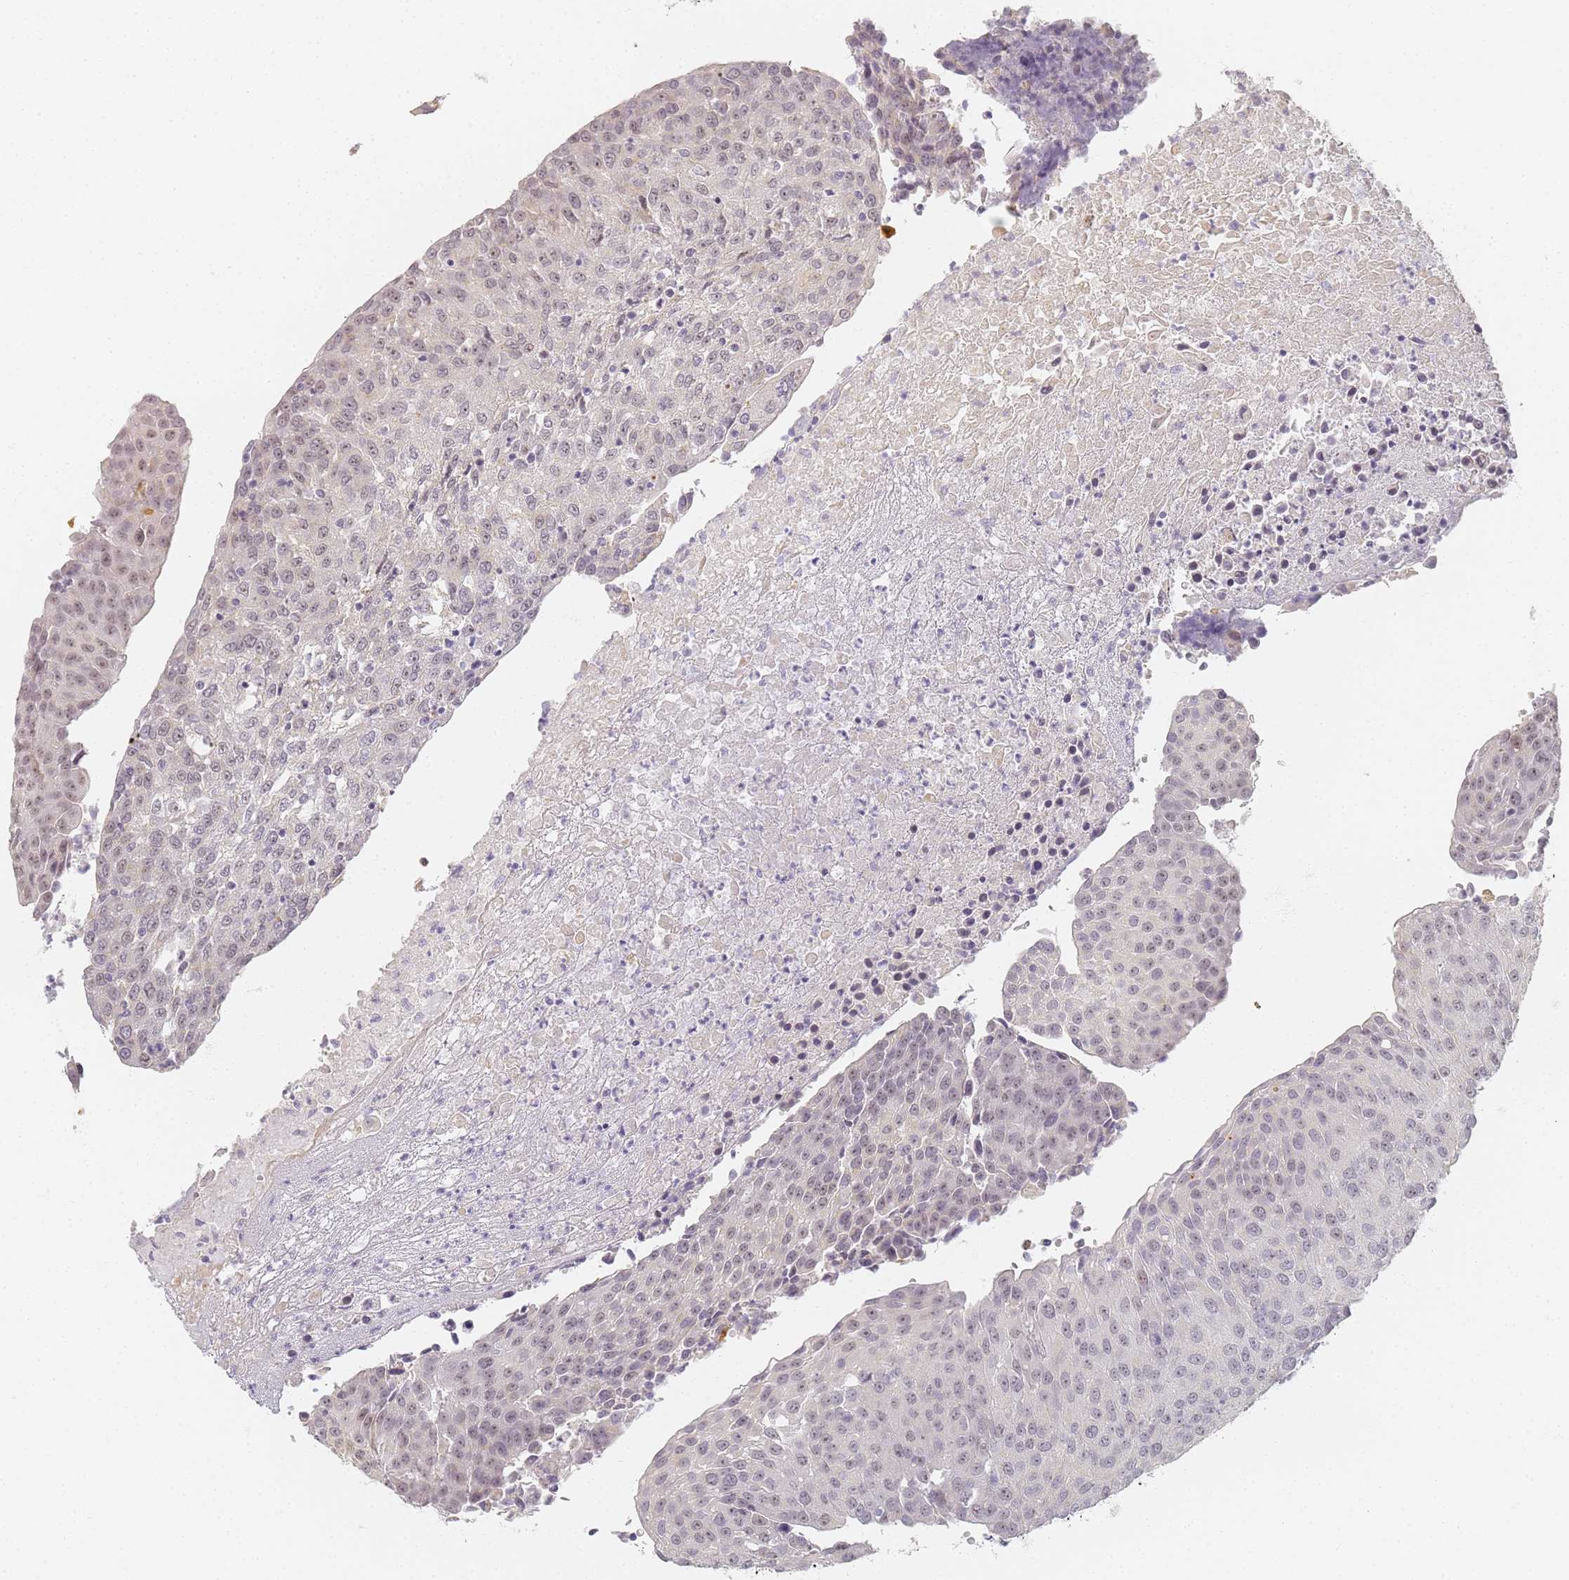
{"staining": {"intensity": "weak", "quantity": "25%-75%", "location": "nuclear"}, "tissue": "urothelial cancer", "cell_type": "Tumor cells", "image_type": "cancer", "snomed": [{"axis": "morphology", "description": "Urothelial carcinoma, High grade"}, {"axis": "topography", "description": "Urinary bladder"}], "caption": "This is an image of immunohistochemistry (IHC) staining of high-grade urothelial carcinoma, which shows weak positivity in the nuclear of tumor cells.", "gene": "SLC38A9", "patient": {"sex": "female", "age": 85}}